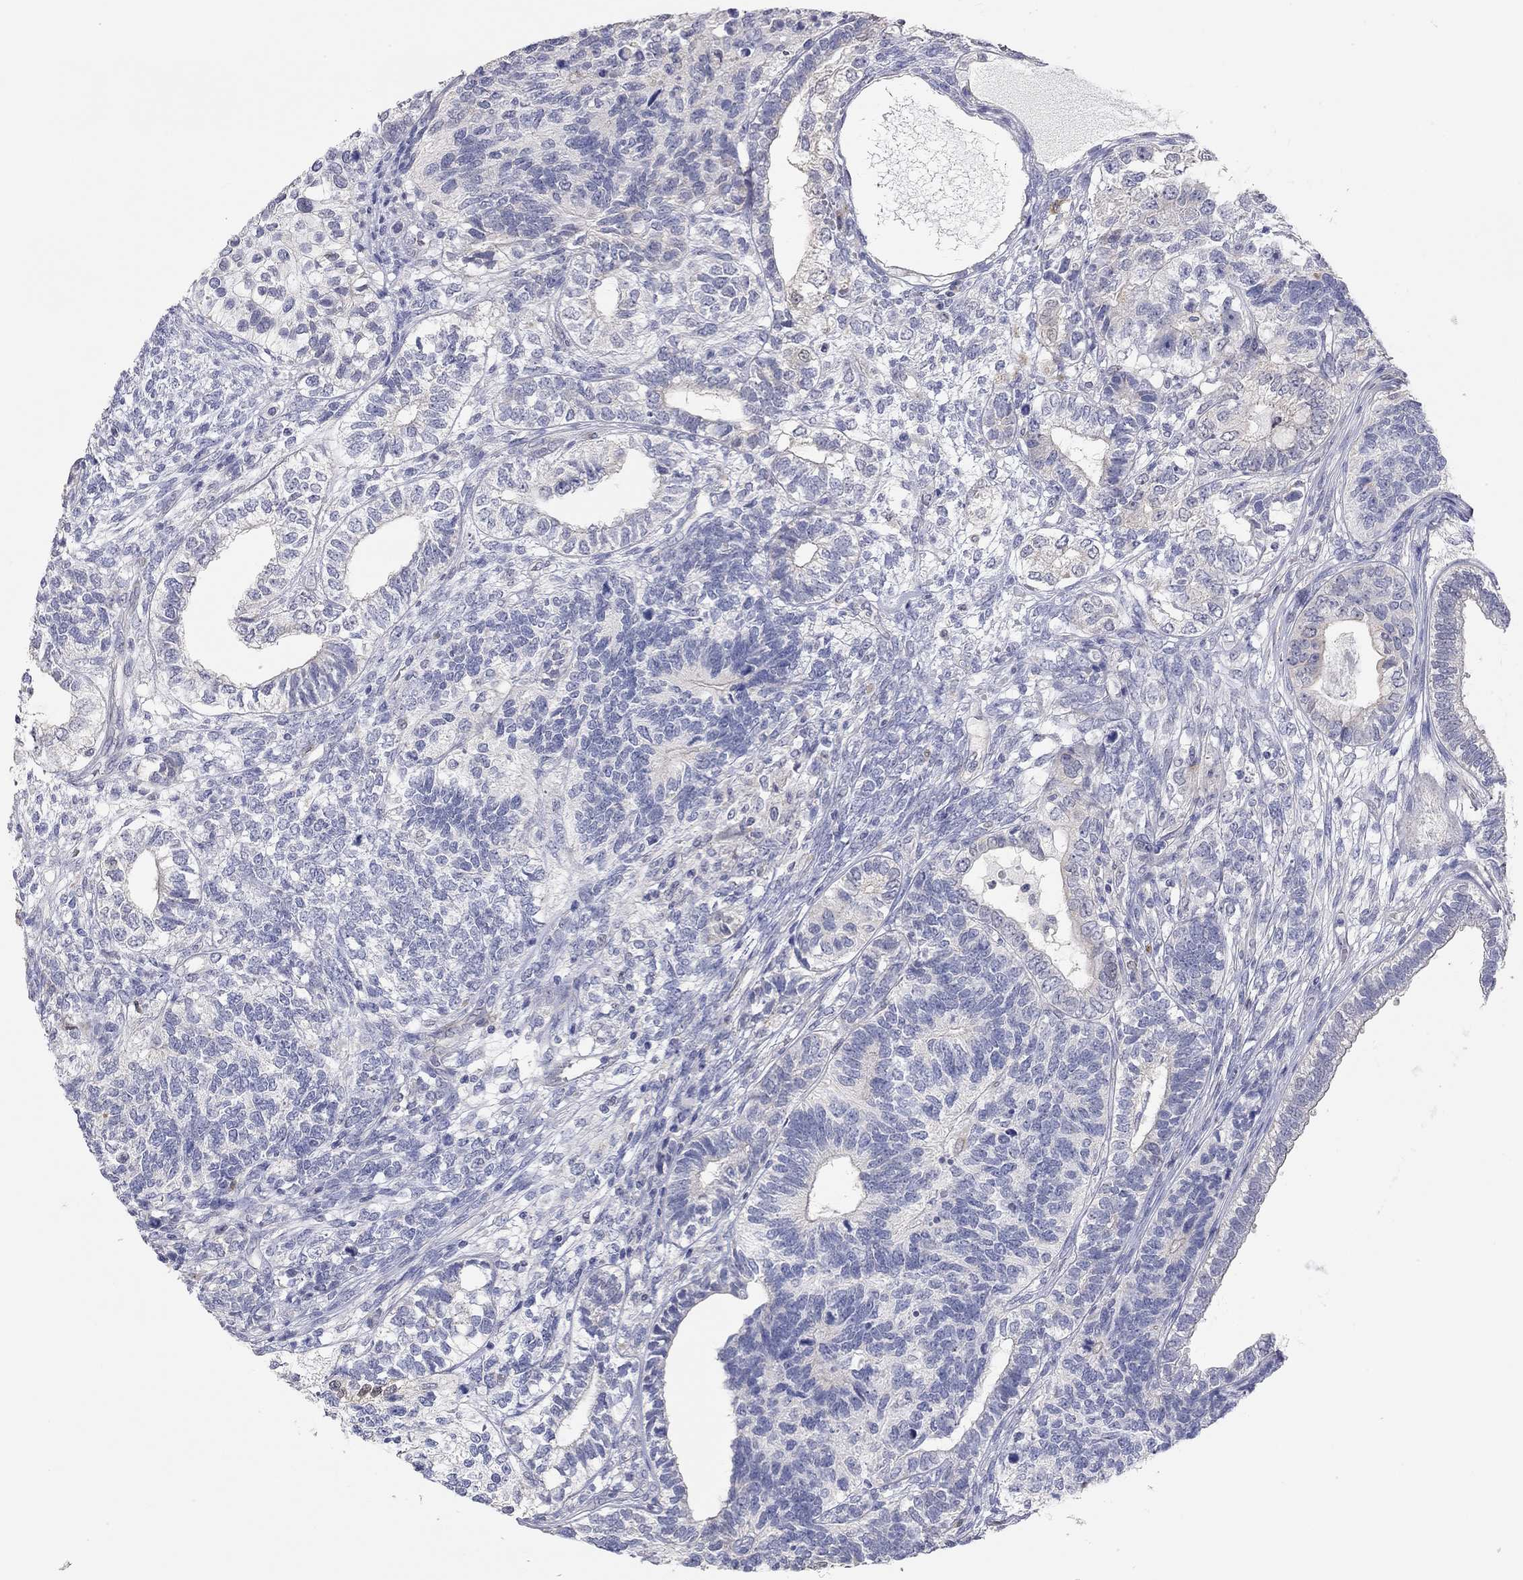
{"staining": {"intensity": "negative", "quantity": "none", "location": "none"}, "tissue": "testis cancer", "cell_type": "Tumor cells", "image_type": "cancer", "snomed": [{"axis": "morphology", "description": "Seminoma, NOS"}, {"axis": "morphology", "description": "Carcinoma, Embryonal, NOS"}, {"axis": "topography", "description": "Testis"}], "caption": "High magnification brightfield microscopy of testis cancer stained with DAB (3,3'-diaminobenzidine) (brown) and counterstained with hematoxylin (blue): tumor cells show no significant positivity. (Brightfield microscopy of DAB (3,3'-diaminobenzidine) immunohistochemistry (IHC) at high magnification).", "gene": "PAPSS2", "patient": {"sex": "male", "age": 41}}